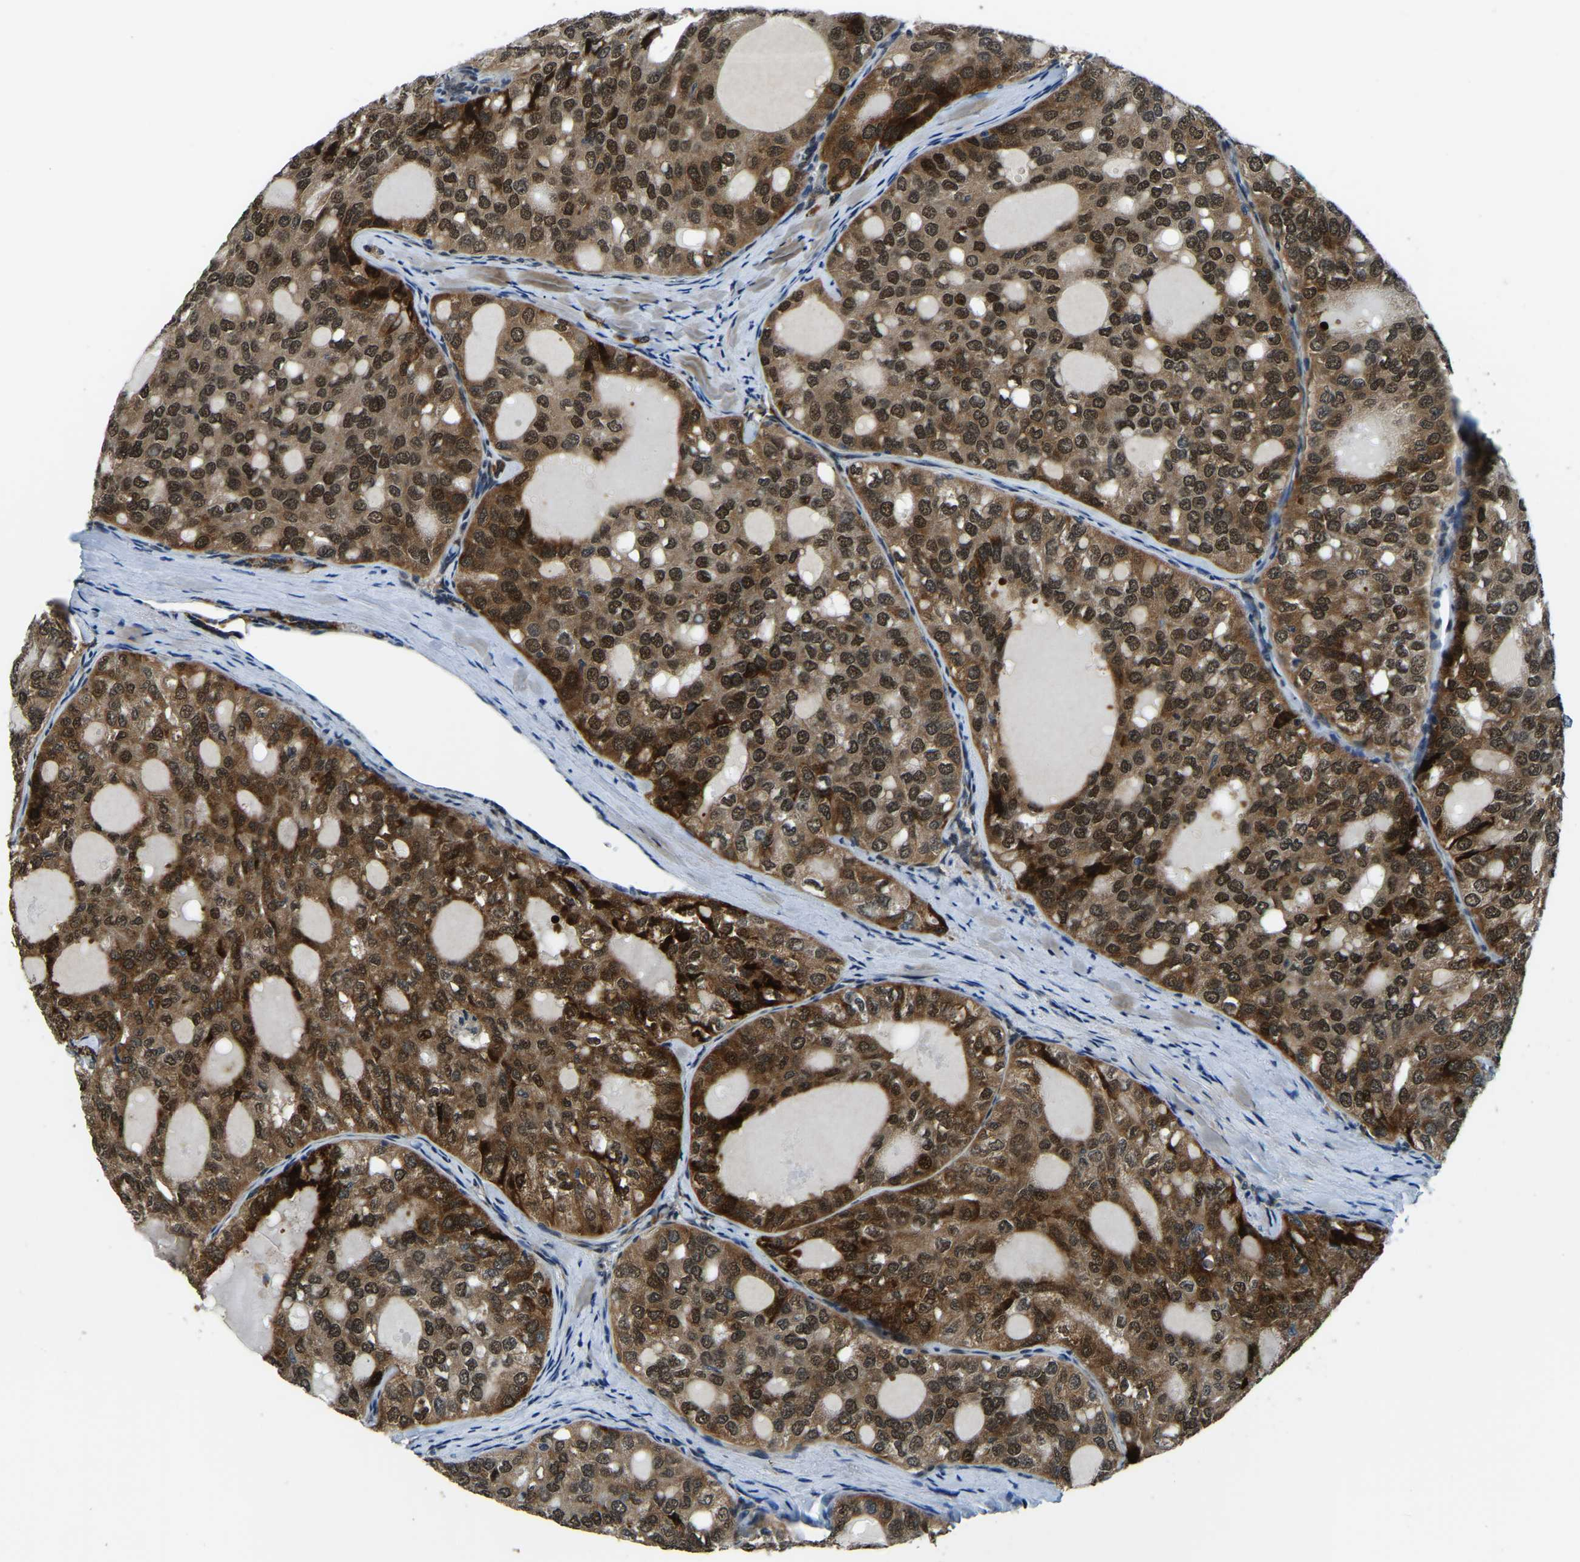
{"staining": {"intensity": "moderate", "quantity": ">75%", "location": "cytoplasmic/membranous,nuclear"}, "tissue": "thyroid cancer", "cell_type": "Tumor cells", "image_type": "cancer", "snomed": [{"axis": "morphology", "description": "Follicular adenoma carcinoma, NOS"}, {"axis": "topography", "description": "Thyroid gland"}], "caption": "Human thyroid cancer stained with a brown dye displays moderate cytoplasmic/membranous and nuclear positive staining in approximately >75% of tumor cells.", "gene": "ING2", "patient": {"sex": "male", "age": 75}}